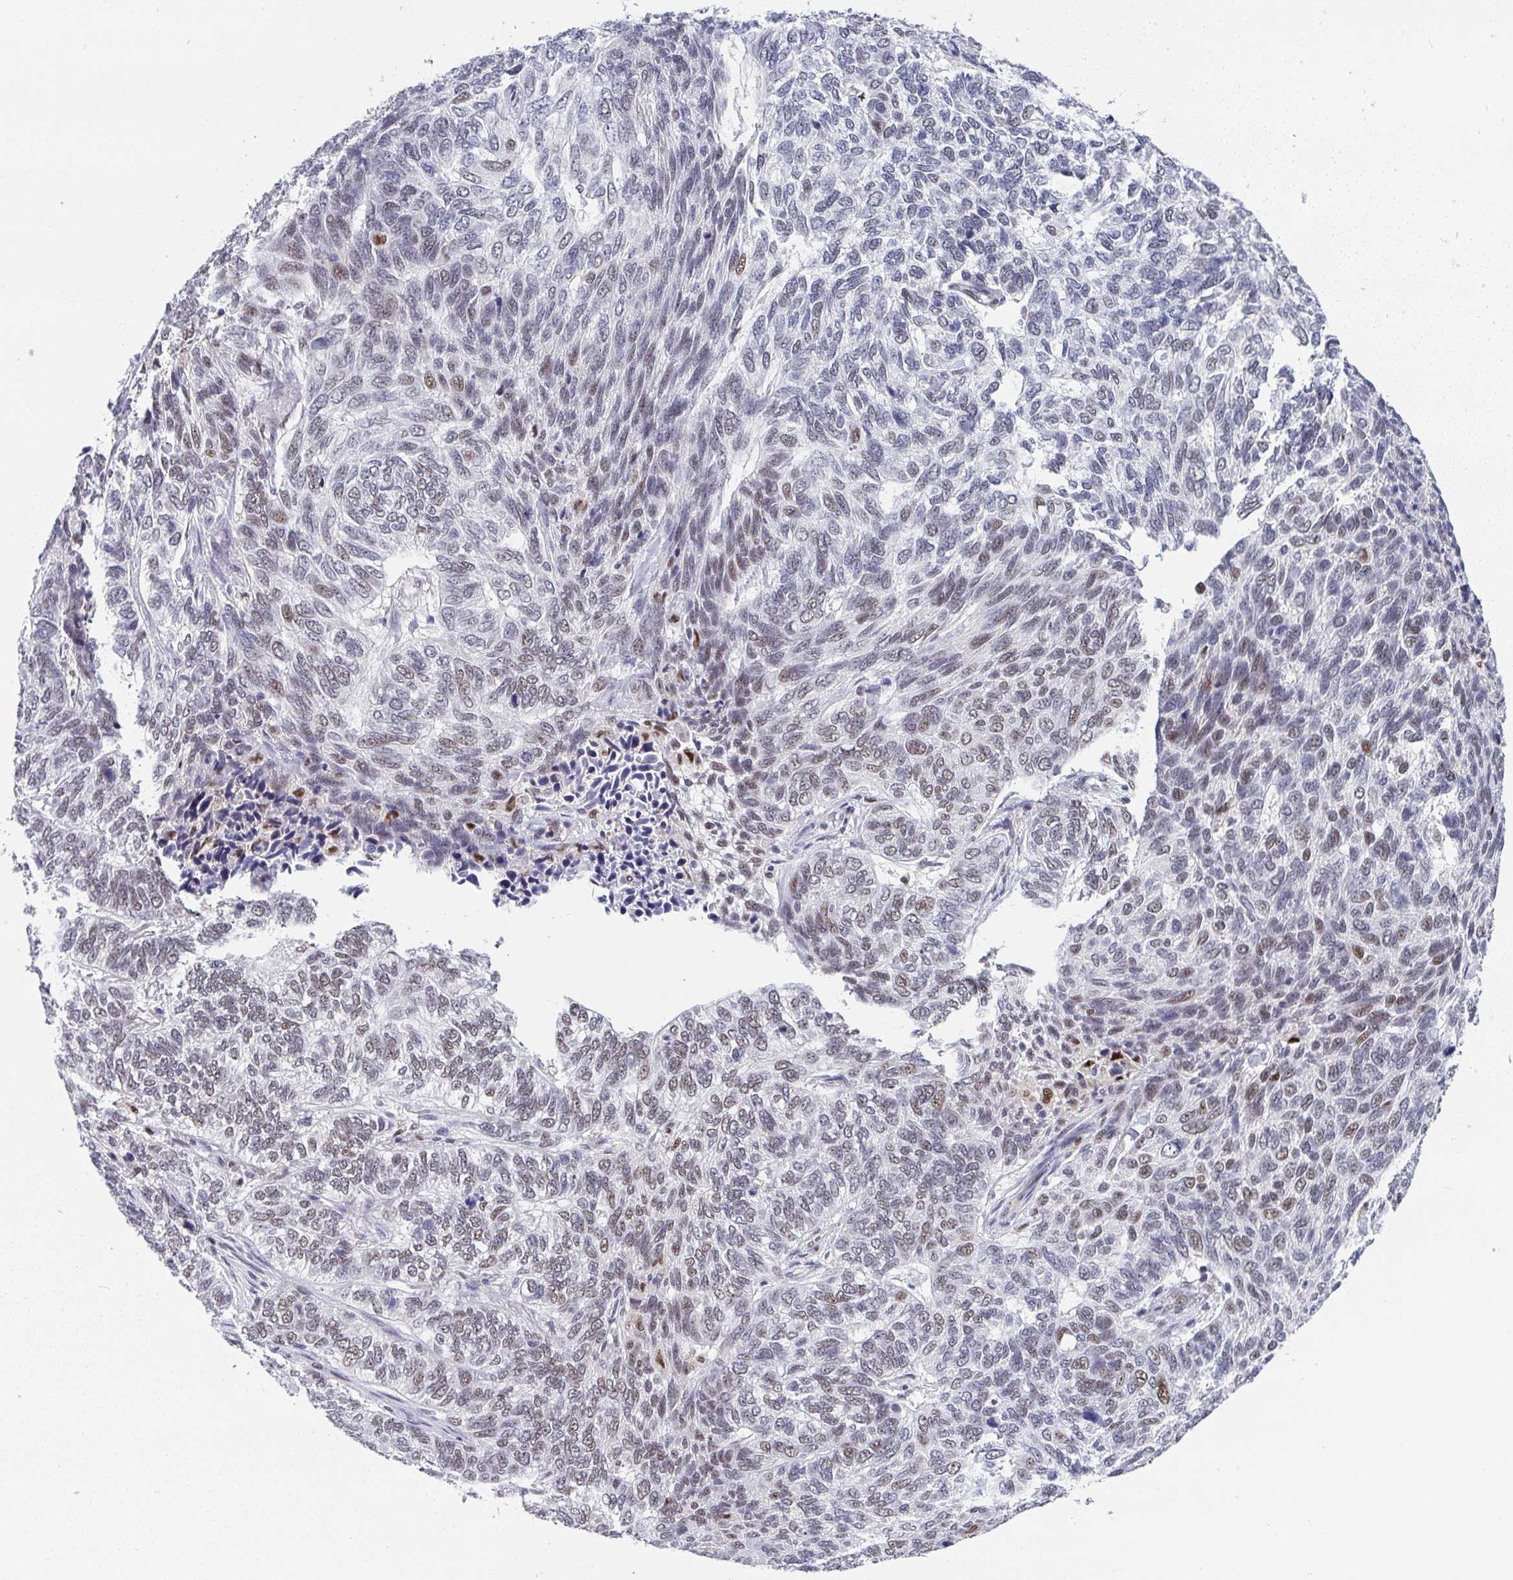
{"staining": {"intensity": "weak", "quantity": "25%-75%", "location": "nuclear"}, "tissue": "skin cancer", "cell_type": "Tumor cells", "image_type": "cancer", "snomed": [{"axis": "morphology", "description": "Basal cell carcinoma"}, {"axis": "topography", "description": "Skin"}], "caption": "A low amount of weak nuclear staining is present in about 25%-75% of tumor cells in basal cell carcinoma (skin) tissue.", "gene": "JDP2", "patient": {"sex": "female", "age": 65}}